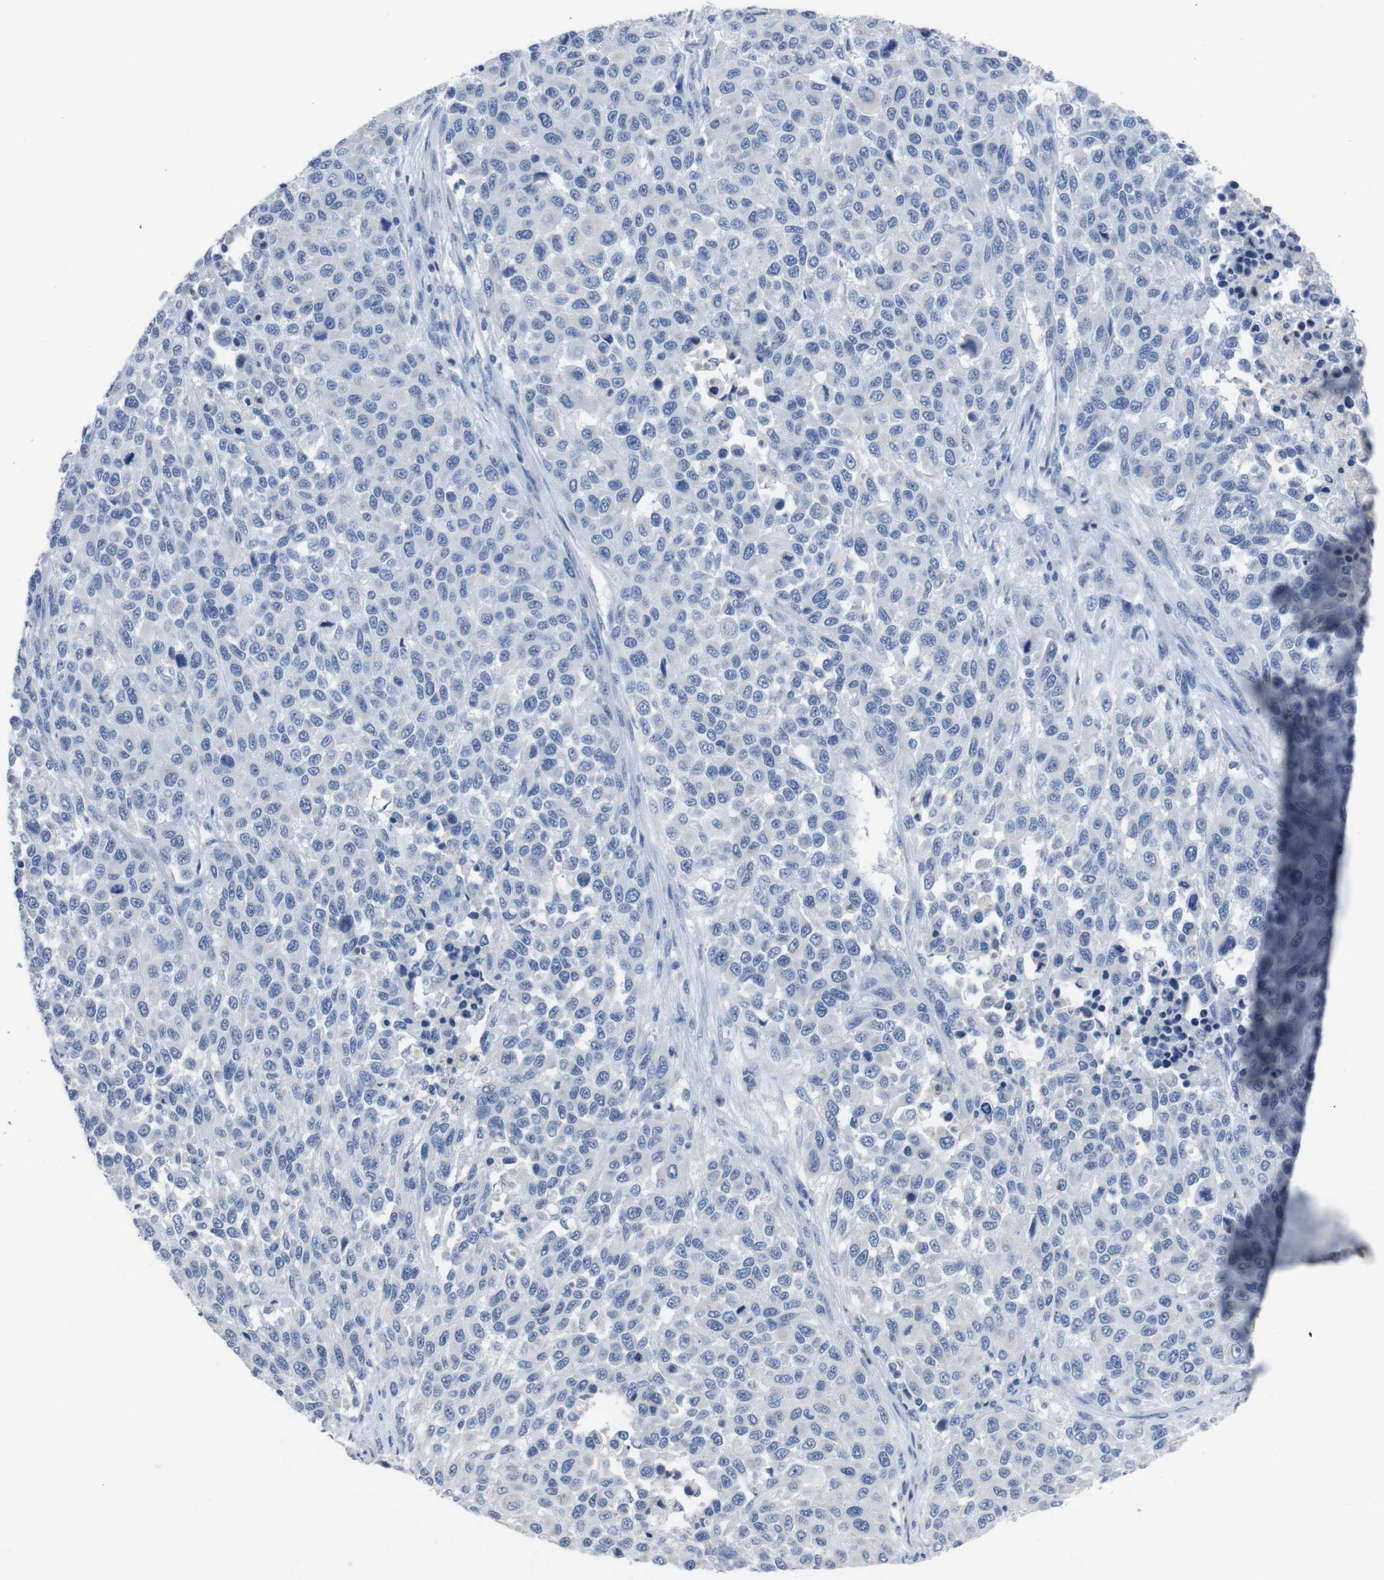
{"staining": {"intensity": "negative", "quantity": "none", "location": "none"}, "tissue": "melanoma", "cell_type": "Tumor cells", "image_type": "cancer", "snomed": [{"axis": "morphology", "description": "Malignant melanoma, Metastatic site"}, {"axis": "topography", "description": "Lymph node"}], "caption": "Immunohistochemistry micrograph of human malignant melanoma (metastatic site) stained for a protein (brown), which demonstrates no staining in tumor cells.", "gene": "GJB2", "patient": {"sex": "male", "age": 61}}